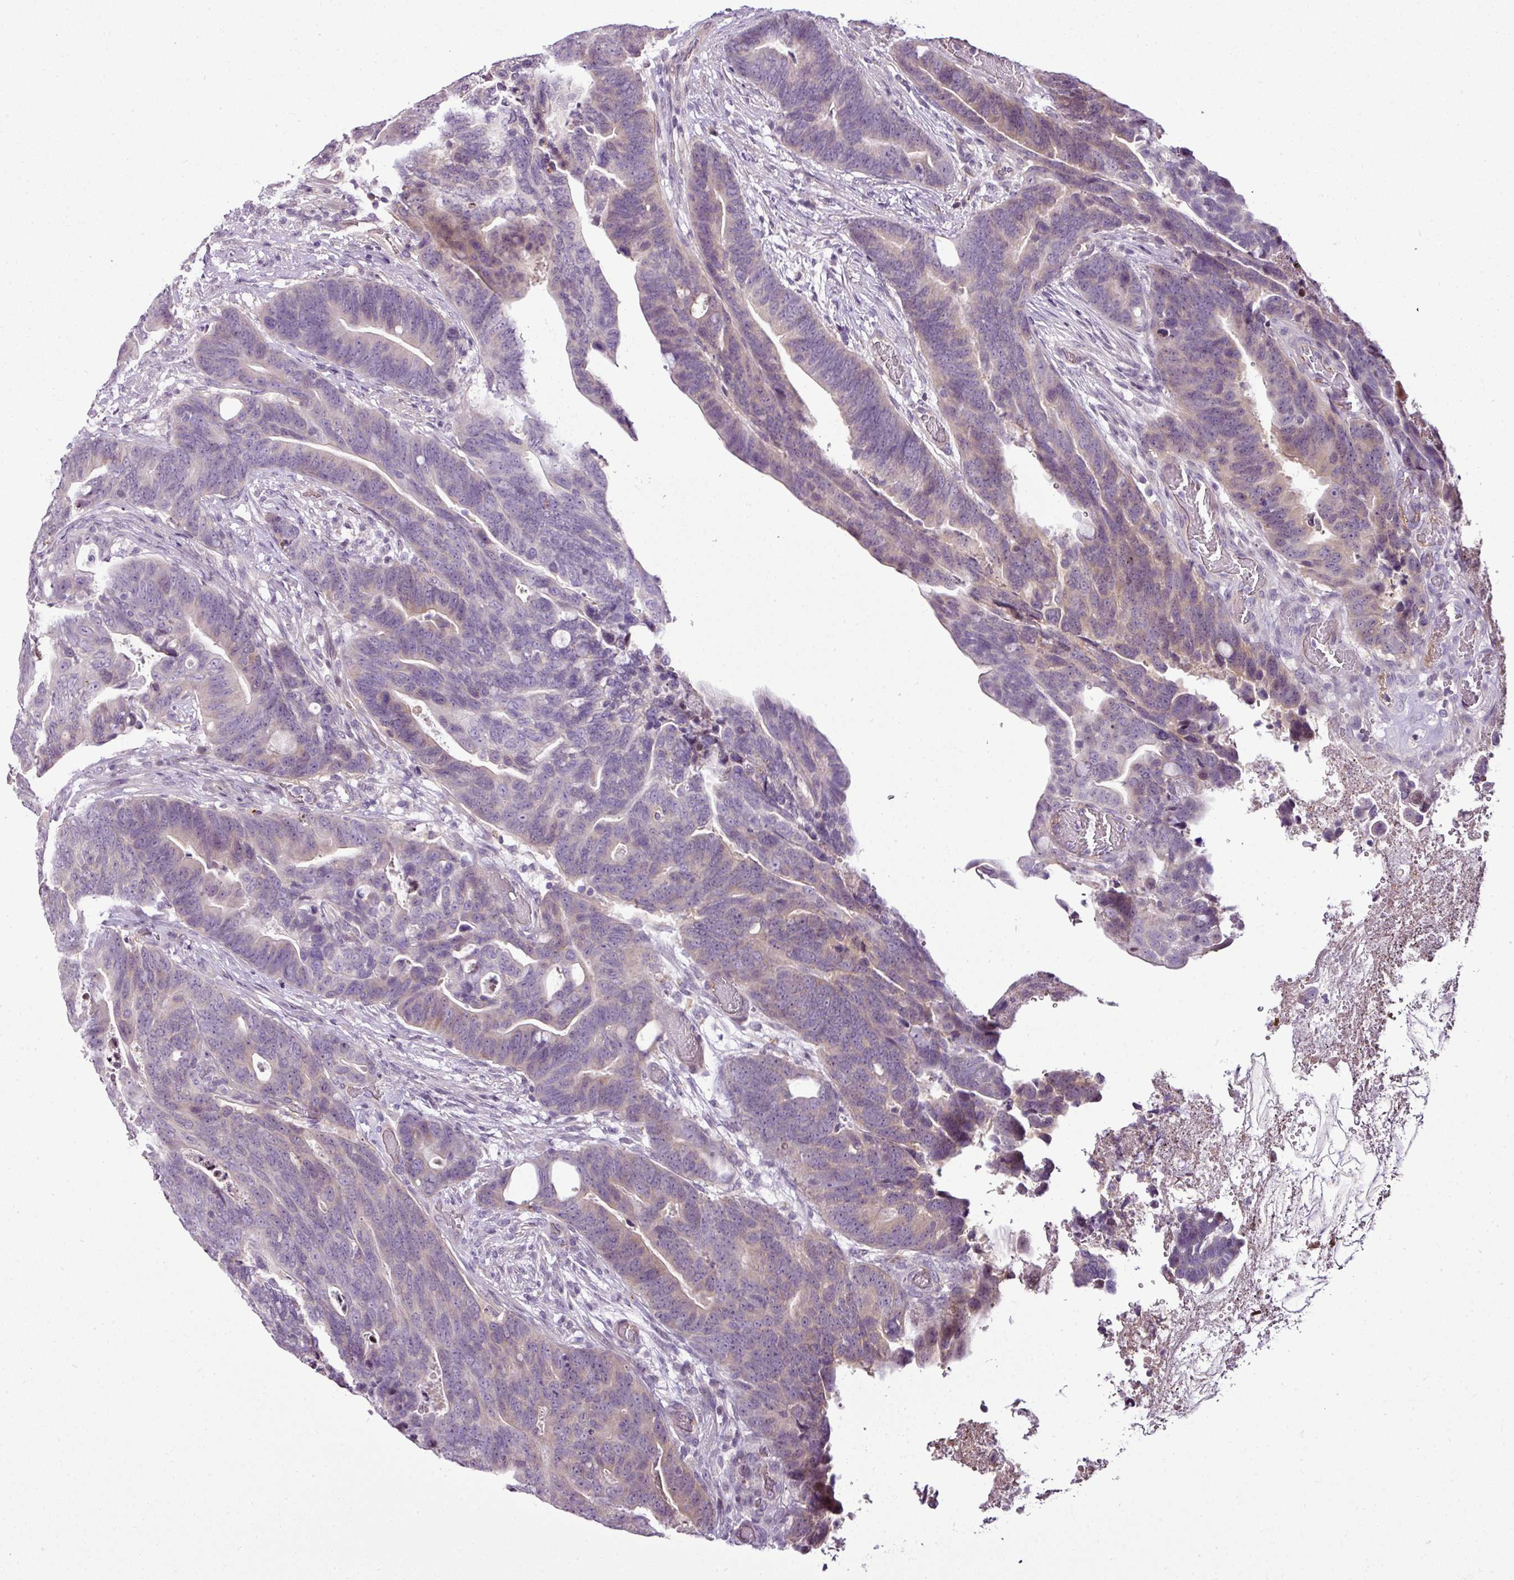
{"staining": {"intensity": "weak", "quantity": "25%-75%", "location": "cytoplasmic/membranous"}, "tissue": "colorectal cancer", "cell_type": "Tumor cells", "image_type": "cancer", "snomed": [{"axis": "morphology", "description": "Adenocarcinoma, NOS"}, {"axis": "topography", "description": "Colon"}], "caption": "The histopathology image exhibits immunohistochemical staining of colorectal adenocarcinoma. There is weak cytoplasmic/membranous staining is seen in approximately 25%-75% of tumor cells.", "gene": "TEX30", "patient": {"sex": "female", "age": 82}}